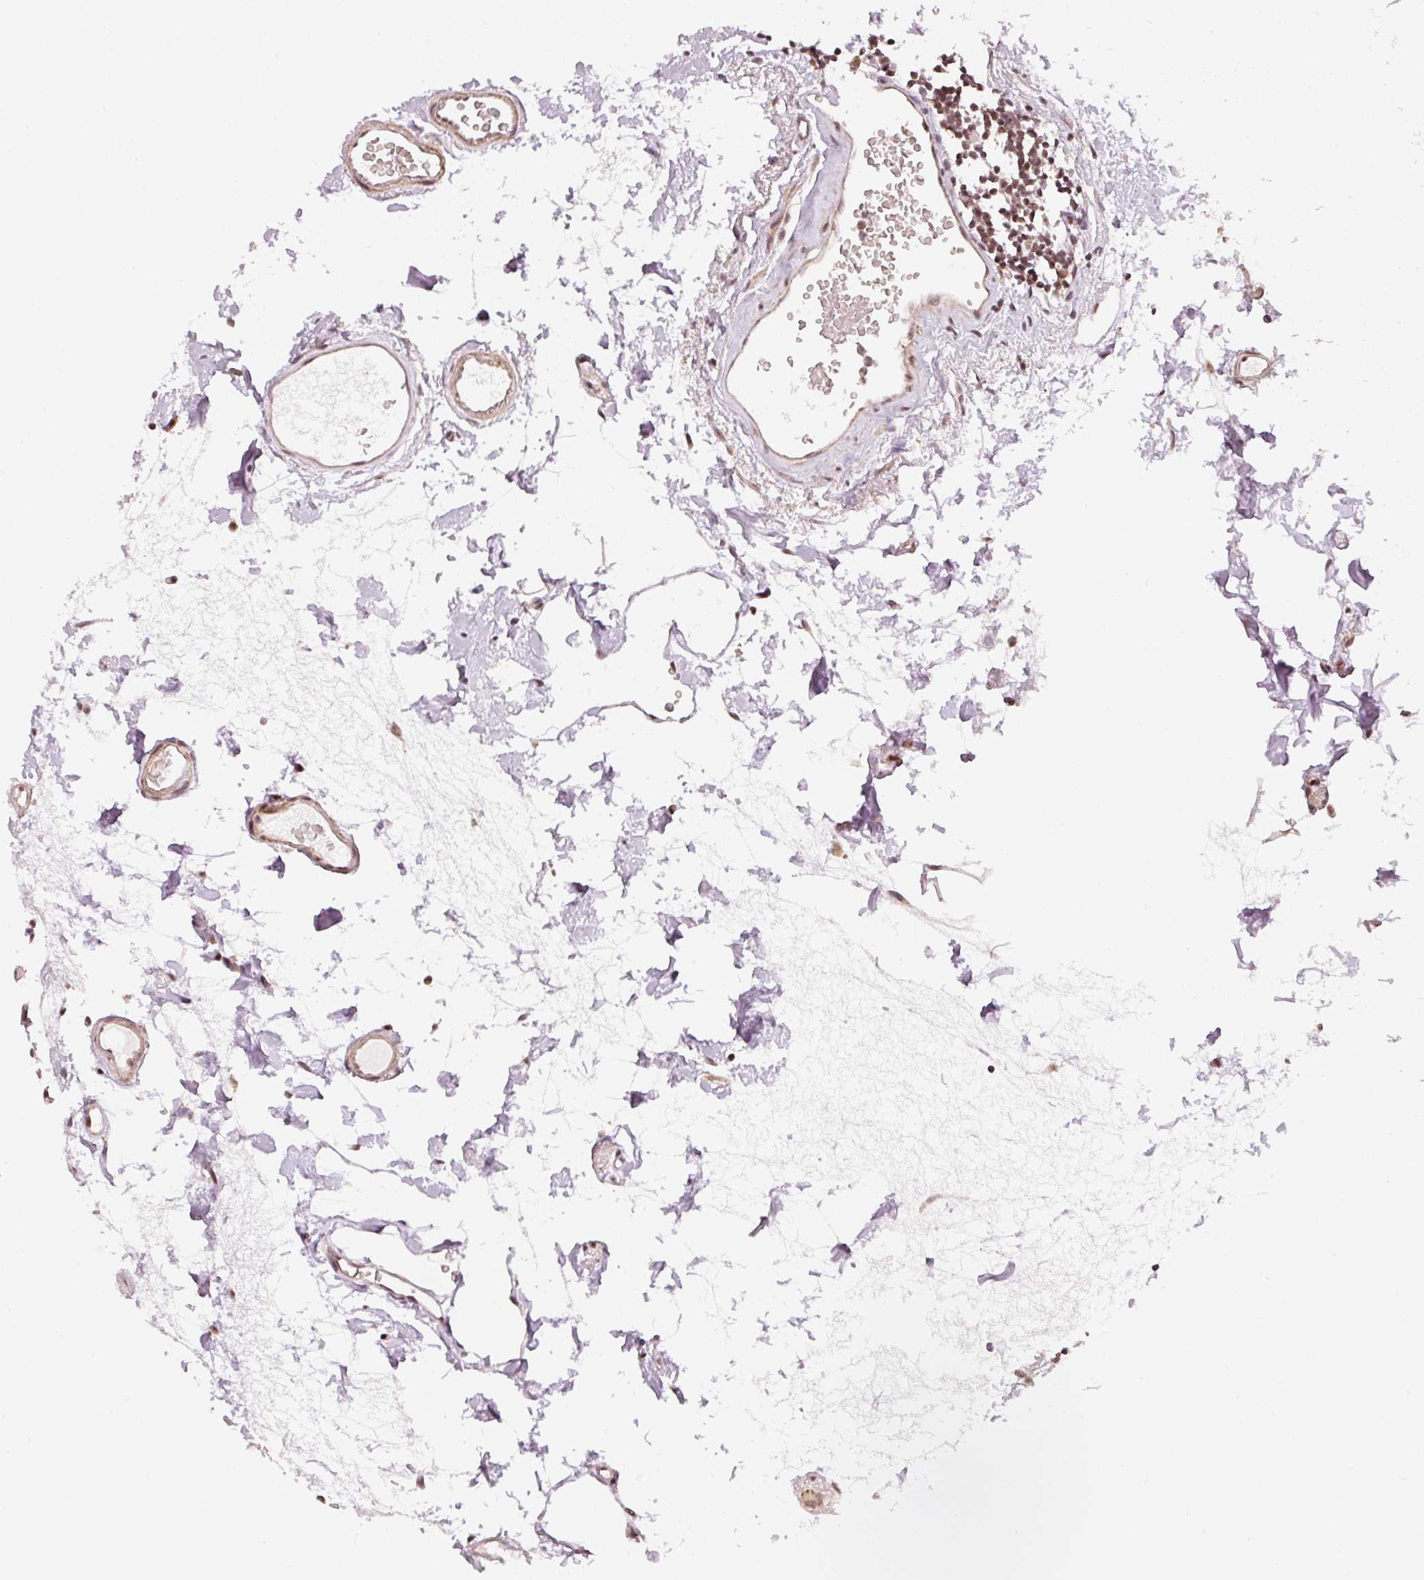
{"staining": {"intensity": "moderate", "quantity": ">75%", "location": "cytoplasmic/membranous,nuclear"}, "tissue": "colon", "cell_type": "Endothelial cells", "image_type": "normal", "snomed": [{"axis": "morphology", "description": "Normal tissue, NOS"}, {"axis": "topography", "description": "Colon"}], "caption": "Protein staining of benign colon exhibits moderate cytoplasmic/membranous,nuclear staining in about >75% of endothelial cells. The protein is shown in brown color, while the nuclei are stained blue.", "gene": "THOC6", "patient": {"sex": "female", "age": 84}}